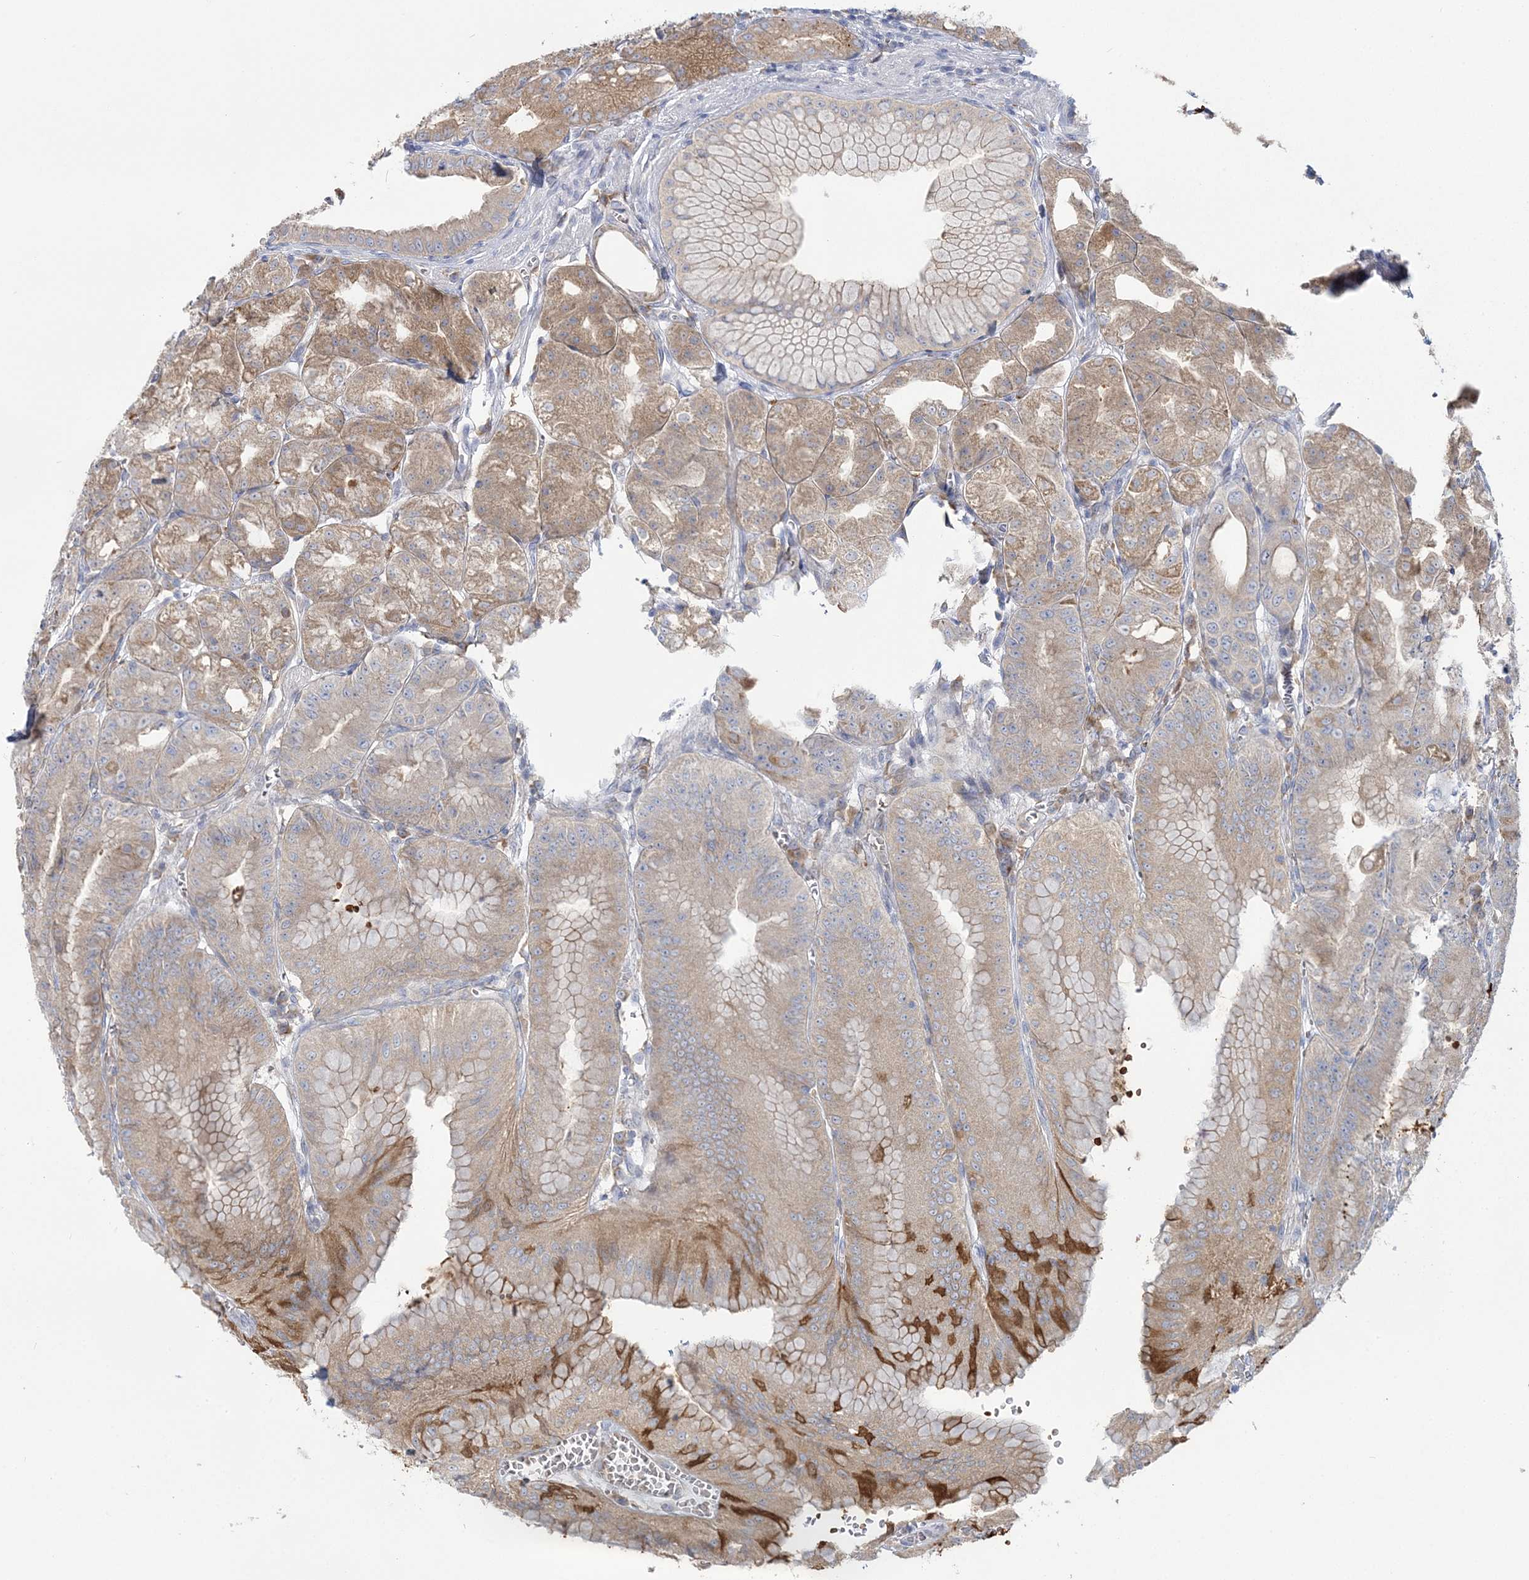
{"staining": {"intensity": "moderate", "quantity": "25%-75%", "location": "cytoplasmic/membranous"}, "tissue": "stomach", "cell_type": "Glandular cells", "image_type": "normal", "snomed": [{"axis": "morphology", "description": "Normal tissue, NOS"}, {"axis": "topography", "description": "Stomach, upper"}, {"axis": "topography", "description": "Stomach, lower"}], "caption": "DAB immunohistochemical staining of unremarkable stomach shows moderate cytoplasmic/membranous protein positivity in approximately 25%-75% of glandular cells.", "gene": "ATP11B", "patient": {"sex": "male", "age": 71}}